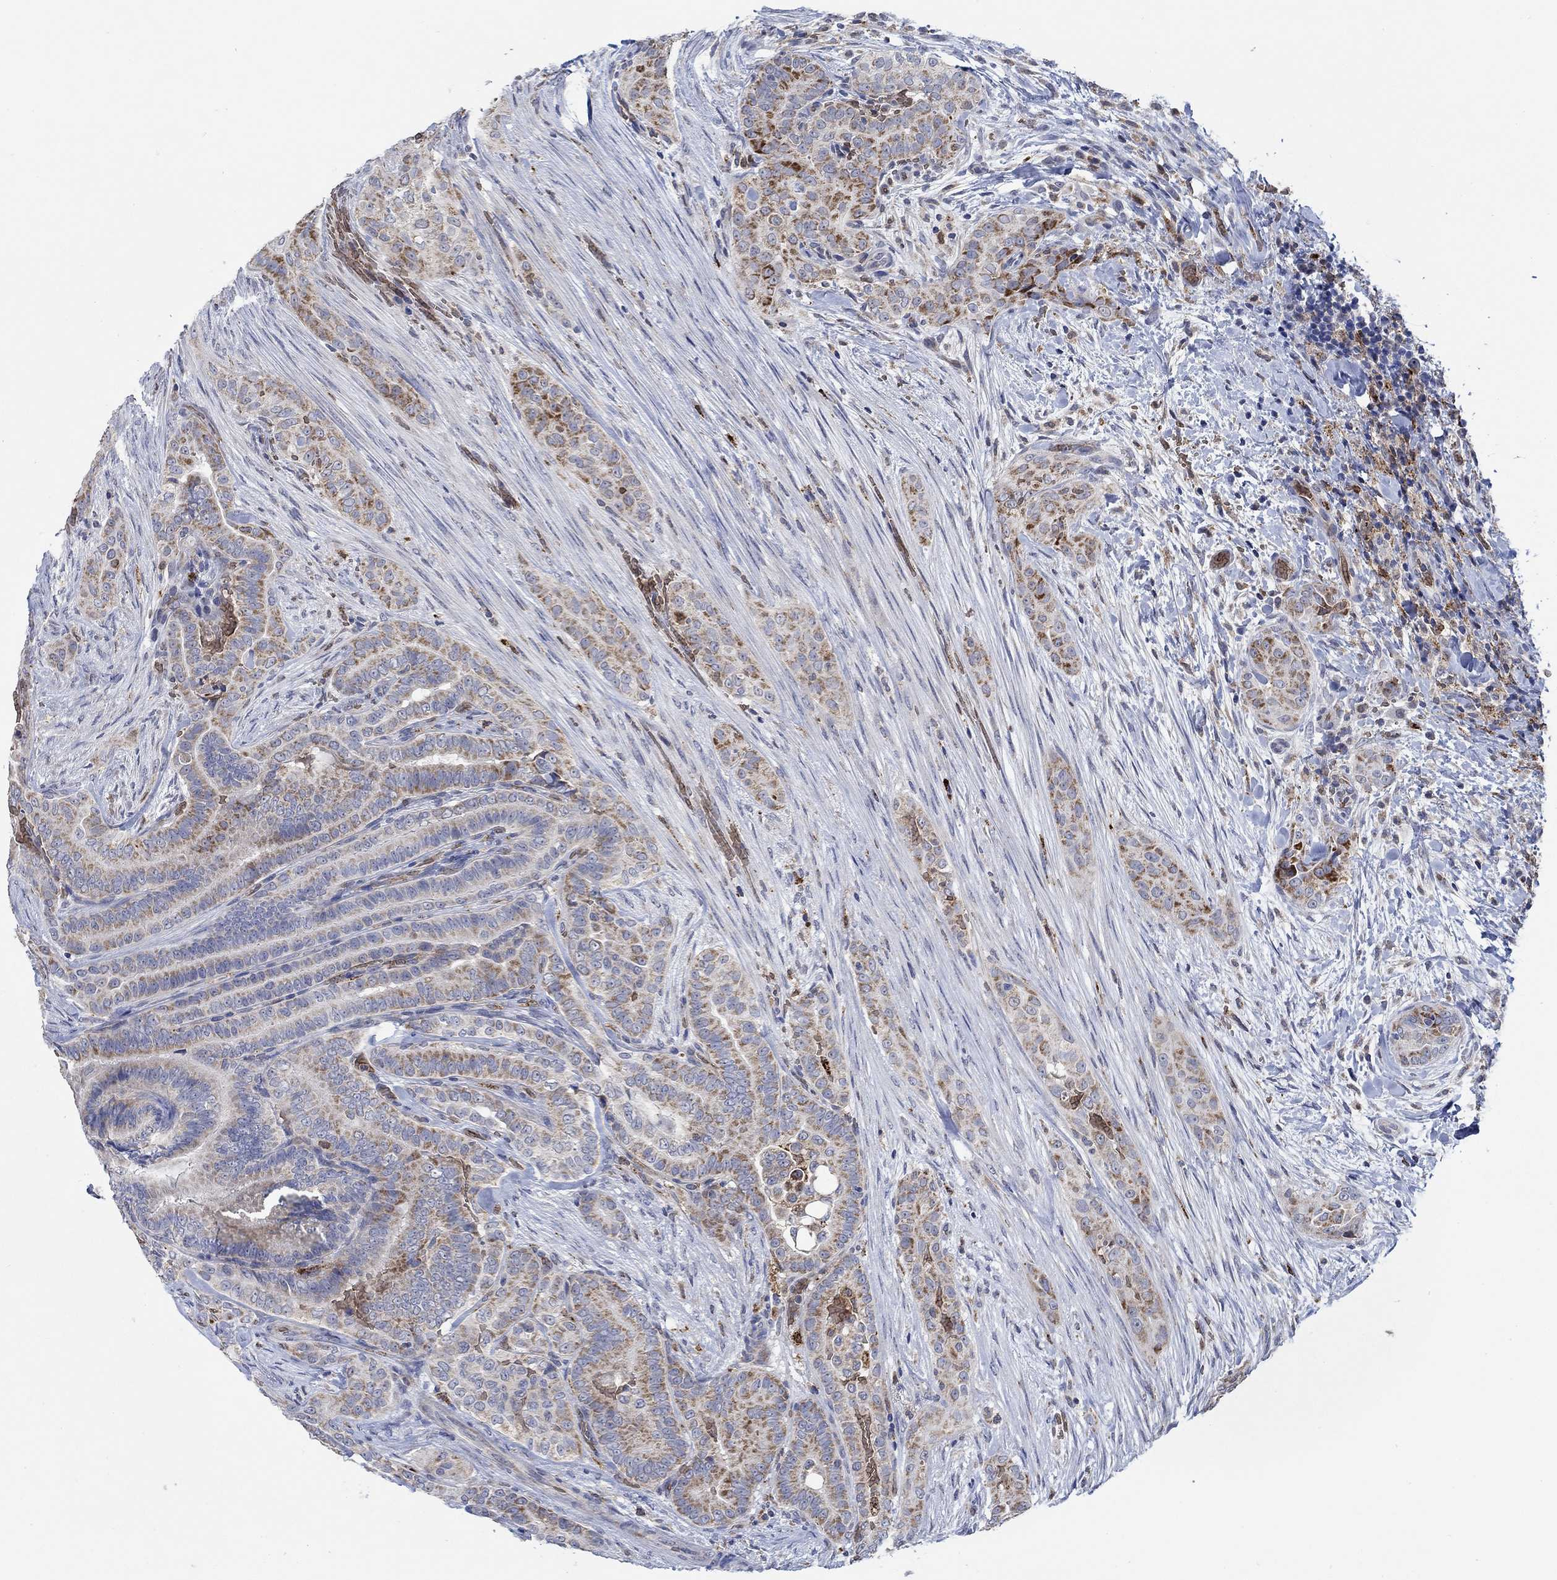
{"staining": {"intensity": "weak", "quantity": "25%-75%", "location": "cytoplasmic/membranous"}, "tissue": "thyroid cancer", "cell_type": "Tumor cells", "image_type": "cancer", "snomed": [{"axis": "morphology", "description": "Papillary adenocarcinoma, NOS"}, {"axis": "topography", "description": "Thyroid gland"}], "caption": "Immunohistochemistry (IHC) of human papillary adenocarcinoma (thyroid) shows low levels of weak cytoplasmic/membranous positivity in about 25%-75% of tumor cells. Using DAB (3,3'-diaminobenzidine) (brown) and hematoxylin (blue) stains, captured at high magnification using brightfield microscopy.", "gene": "MPP1", "patient": {"sex": "male", "age": 61}}